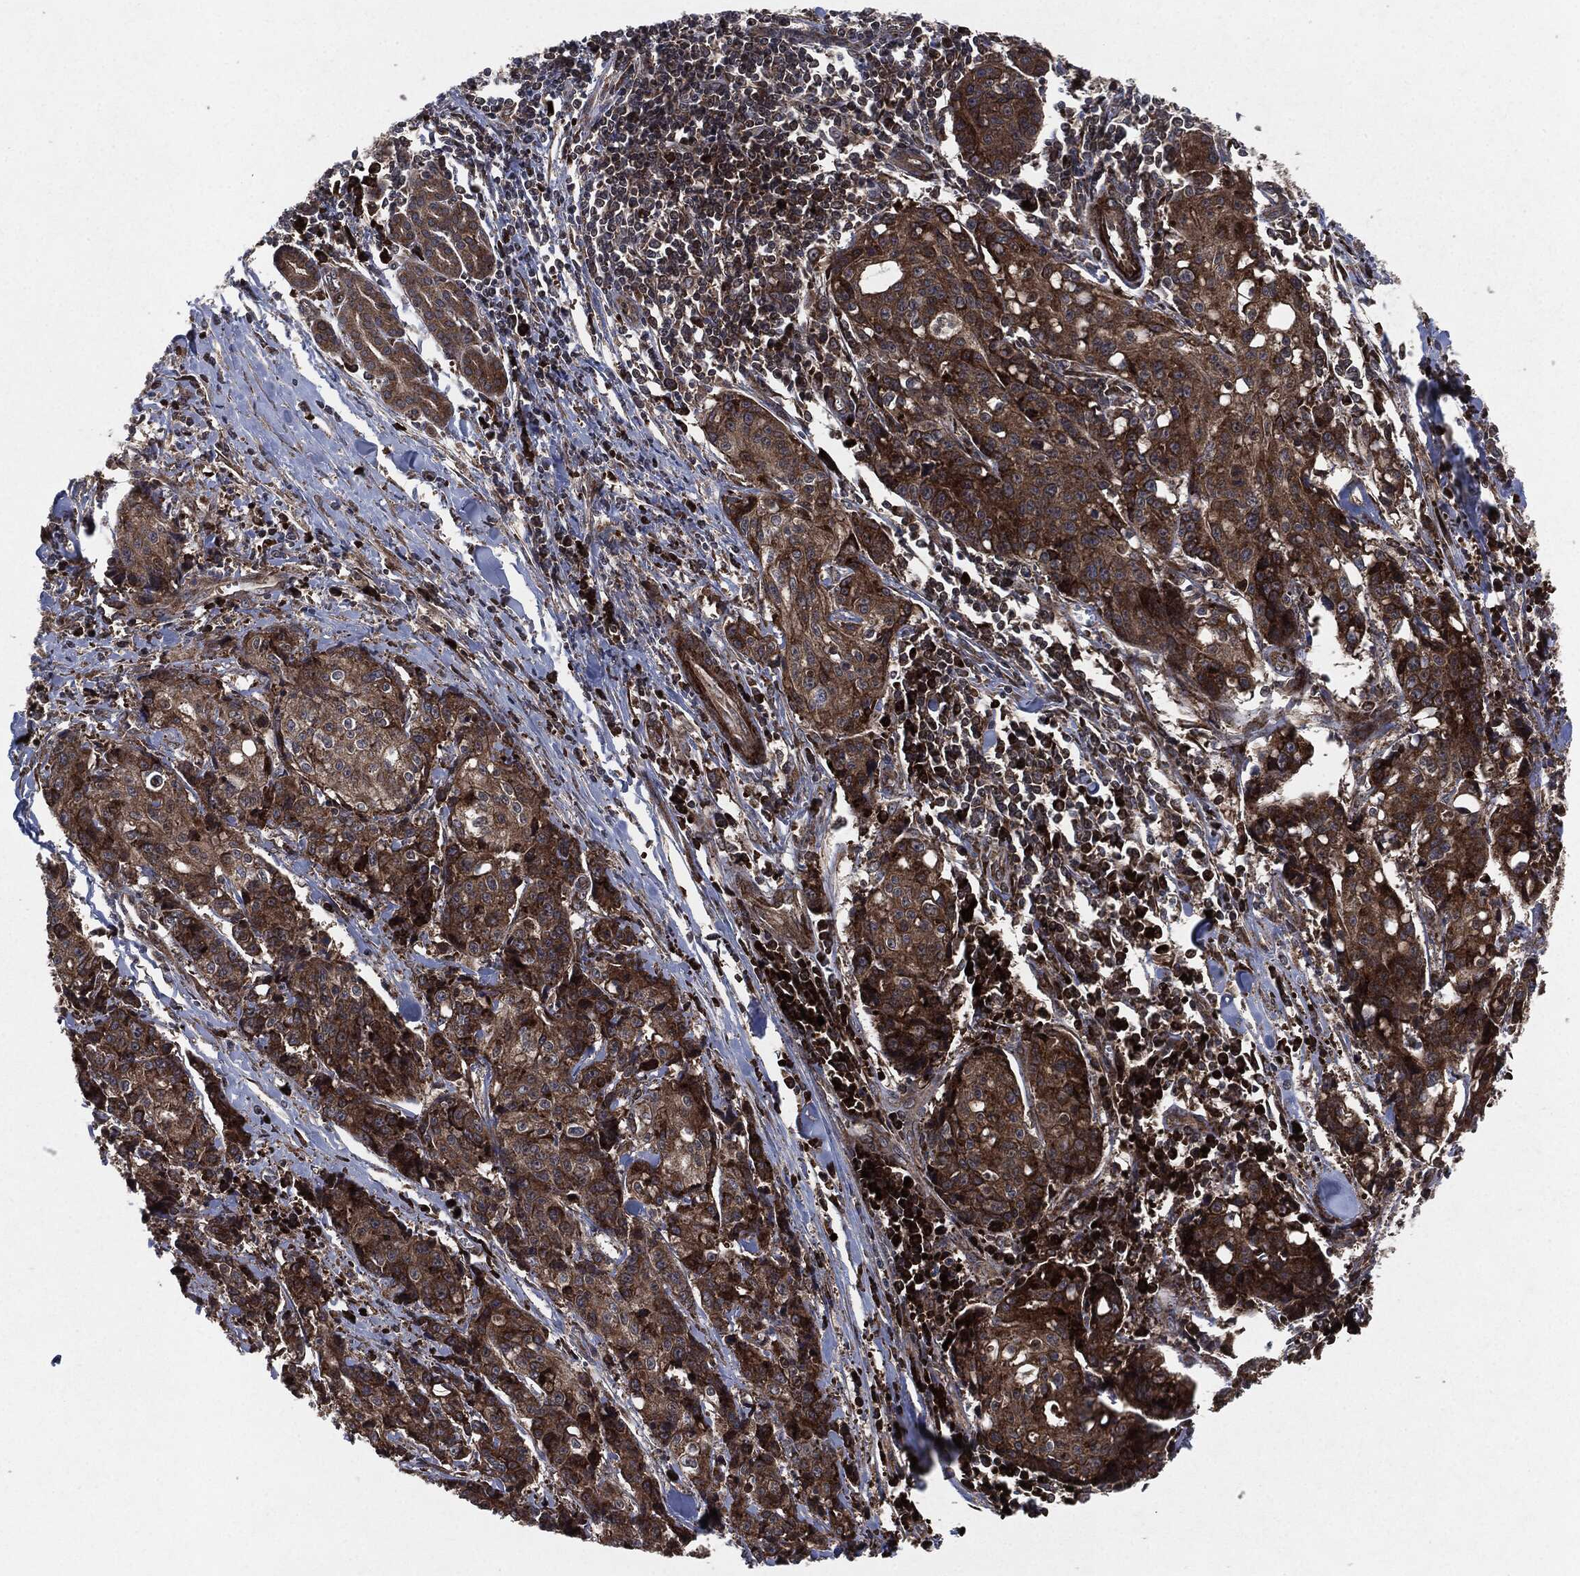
{"staining": {"intensity": "strong", "quantity": ">75%", "location": "cytoplasmic/membranous"}, "tissue": "pancreatic cancer", "cell_type": "Tumor cells", "image_type": "cancer", "snomed": [{"axis": "morphology", "description": "Adenocarcinoma, NOS"}, {"axis": "topography", "description": "Pancreas"}], "caption": "Immunohistochemical staining of human pancreatic cancer shows strong cytoplasmic/membranous protein expression in approximately >75% of tumor cells.", "gene": "RAF1", "patient": {"sex": "male", "age": 64}}